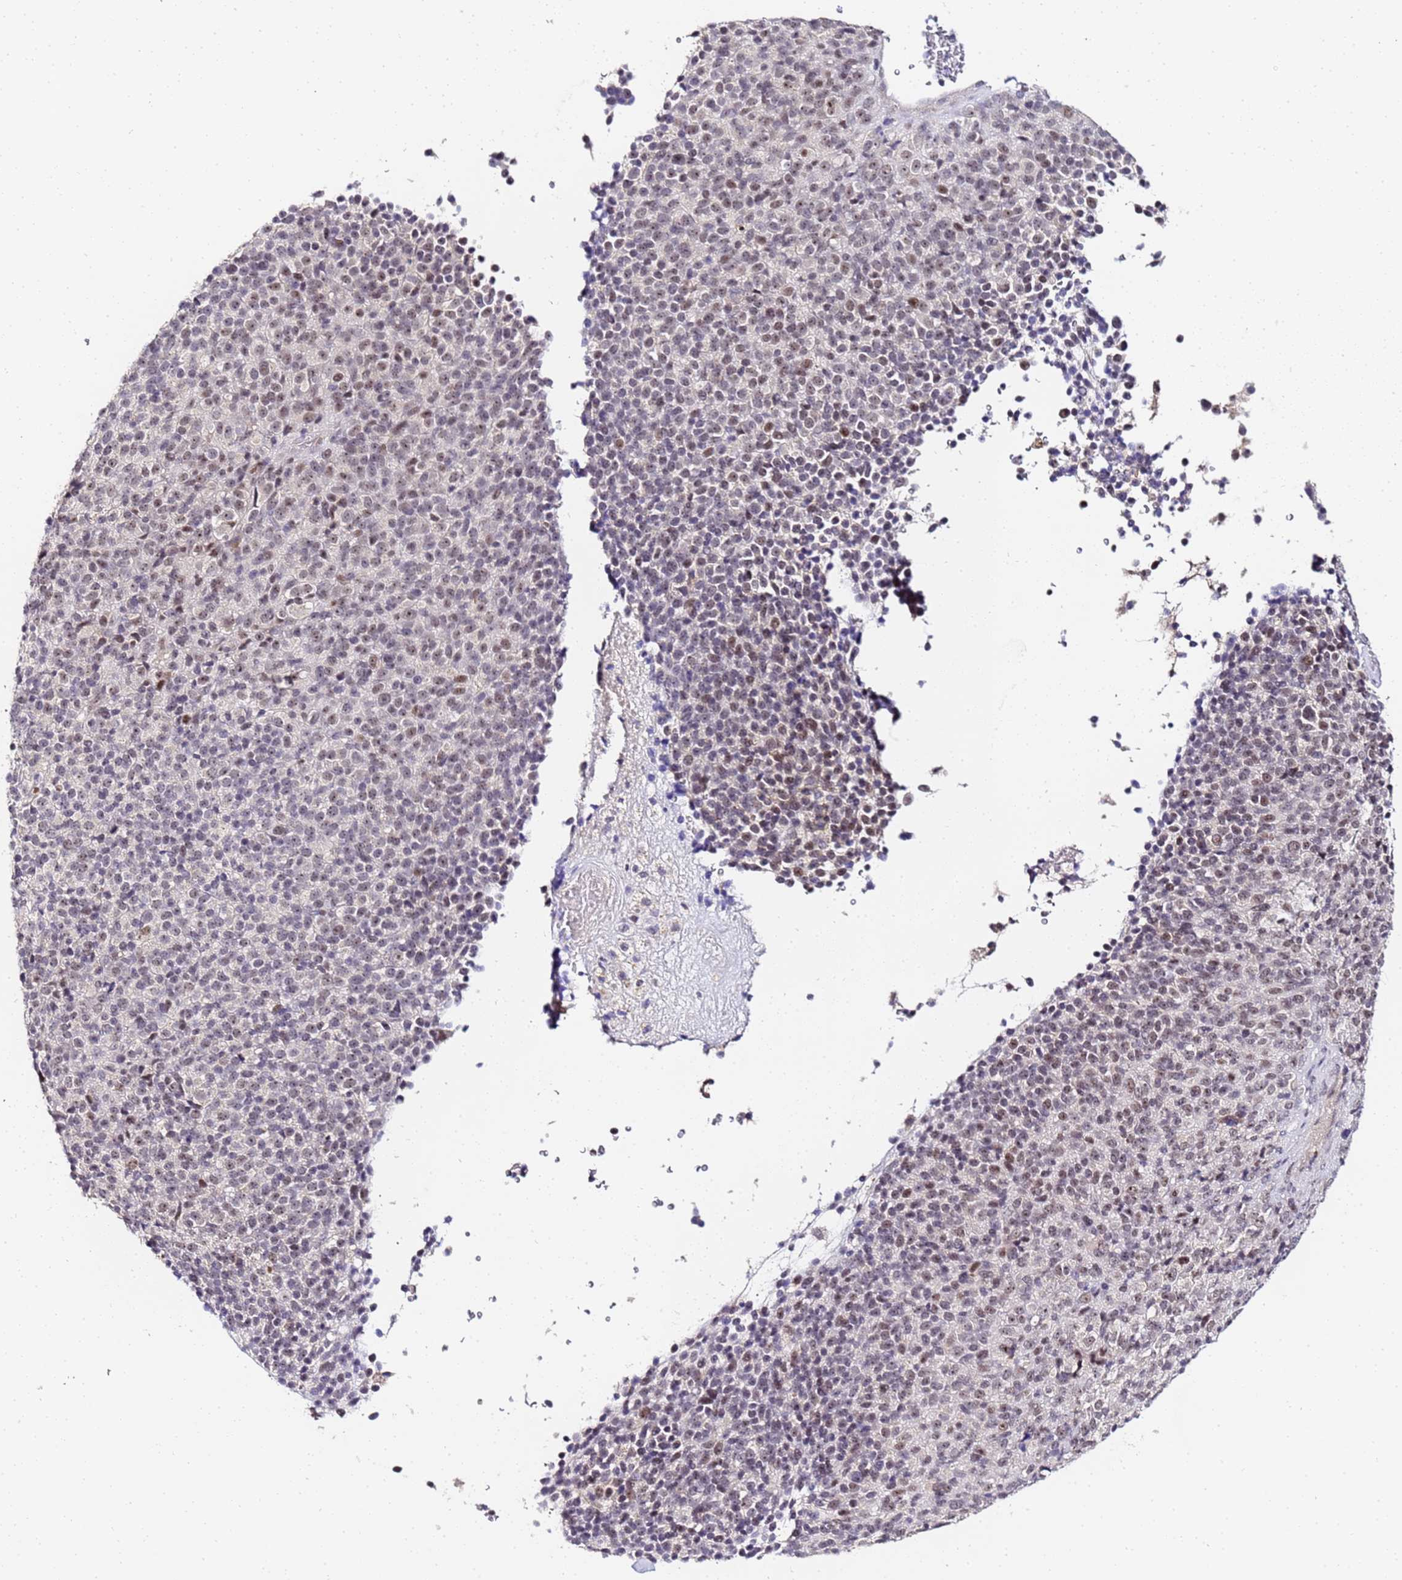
{"staining": {"intensity": "moderate", "quantity": "25%-75%", "location": "nuclear"}, "tissue": "melanoma", "cell_type": "Tumor cells", "image_type": "cancer", "snomed": [{"axis": "morphology", "description": "Malignant melanoma, Metastatic site"}, {"axis": "topography", "description": "Brain"}], "caption": "IHC (DAB (3,3'-diaminobenzidine)) staining of melanoma displays moderate nuclear protein positivity in about 25%-75% of tumor cells.", "gene": "LSM3", "patient": {"sex": "female", "age": 56}}